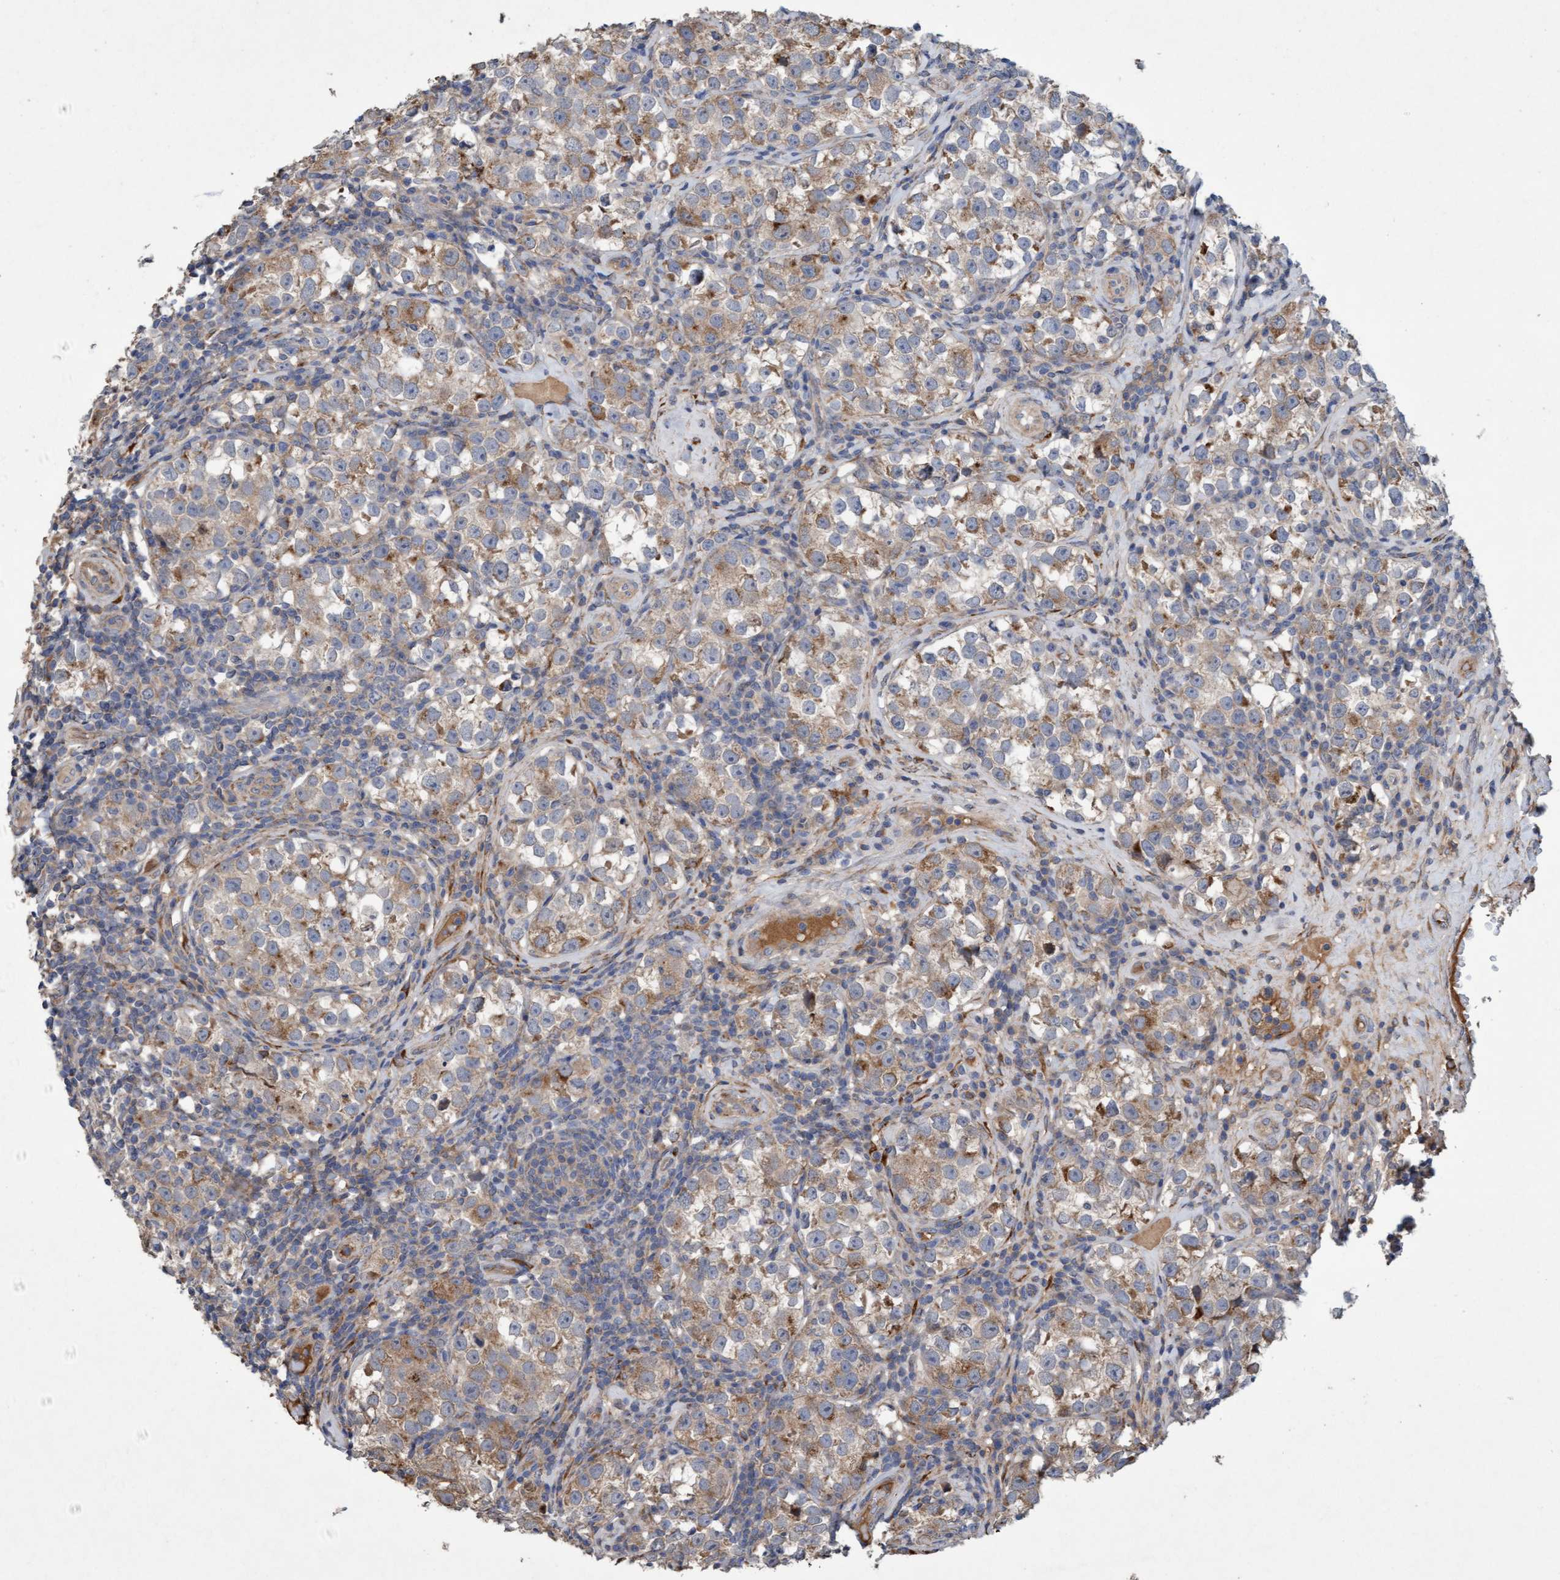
{"staining": {"intensity": "weak", "quantity": "25%-75%", "location": "cytoplasmic/membranous"}, "tissue": "testis cancer", "cell_type": "Tumor cells", "image_type": "cancer", "snomed": [{"axis": "morphology", "description": "Normal tissue, NOS"}, {"axis": "morphology", "description": "Seminoma, NOS"}, {"axis": "topography", "description": "Testis"}], "caption": "Immunohistochemistry staining of testis seminoma, which reveals low levels of weak cytoplasmic/membranous positivity in about 25%-75% of tumor cells indicating weak cytoplasmic/membranous protein positivity. The staining was performed using DAB (3,3'-diaminobenzidine) (brown) for protein detection and nuclei were counterstained in hematoxylin (blue).", "gene": "DDHD2", "patient": {"sex": "male", "age": 43}}